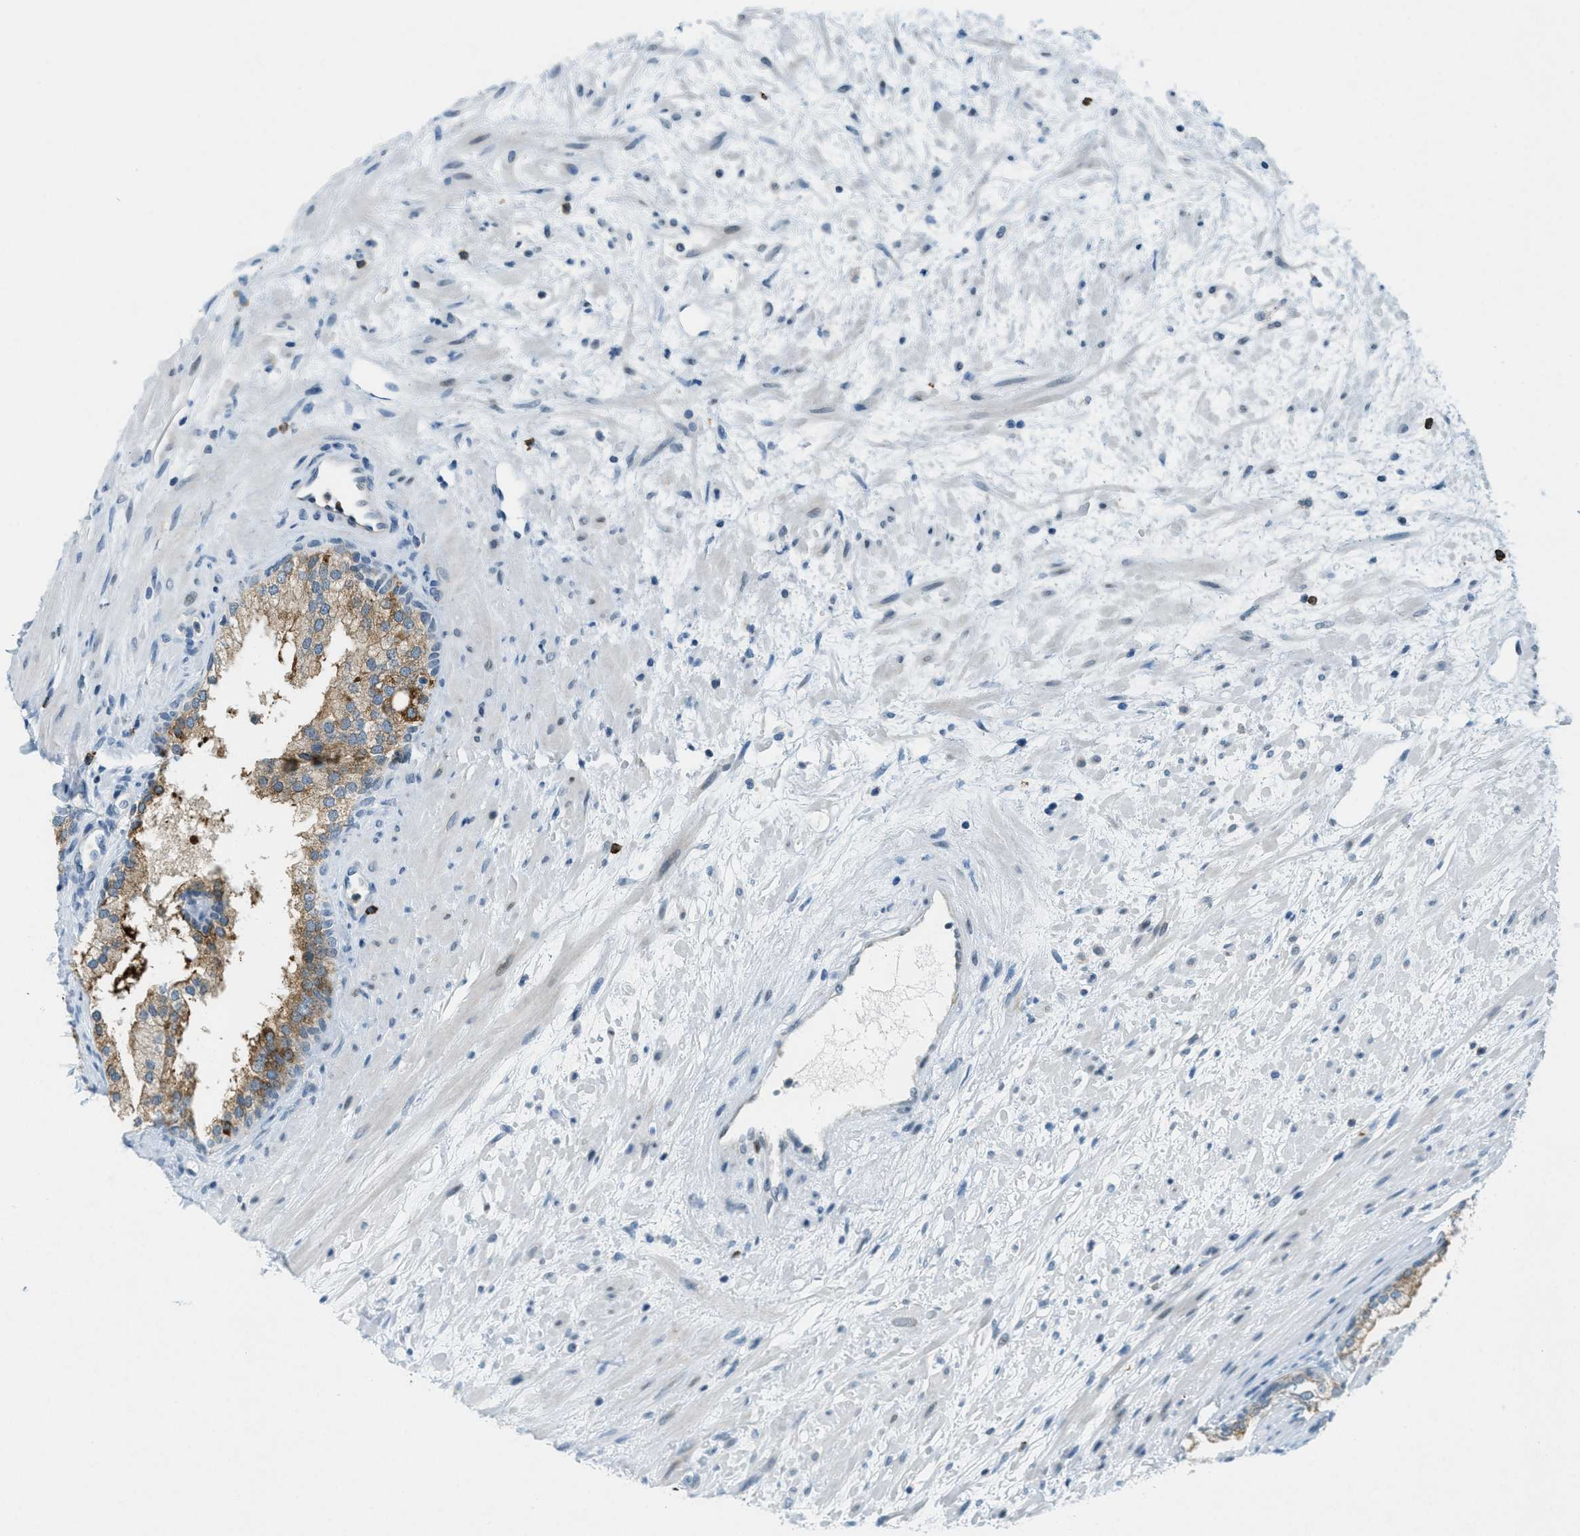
{"staining": {"intensity": "moderate", "quantity": "25%-75%", "location": "cytoplasmic/membranous"}, "tissue": "prostate", "cell_type": "Glandular cells", "image_type": "normal", "snomed": [{"axis": "morphology", "description": "Normal tissue, NOS"}, {"axis": "topography", "description": "Prostate"}], "caption": "Immunohistochemistry image of benign prostate: human prostate stained using immunohistochemistry reveals medium levels of moderate protein expression localized specifically in the cytoplasmic/membranous of glandular cells, appearing as a cytoplasmic/membranous brown color.", "gene": "FYN", "patient": {"sex": "male", "age": 76}}